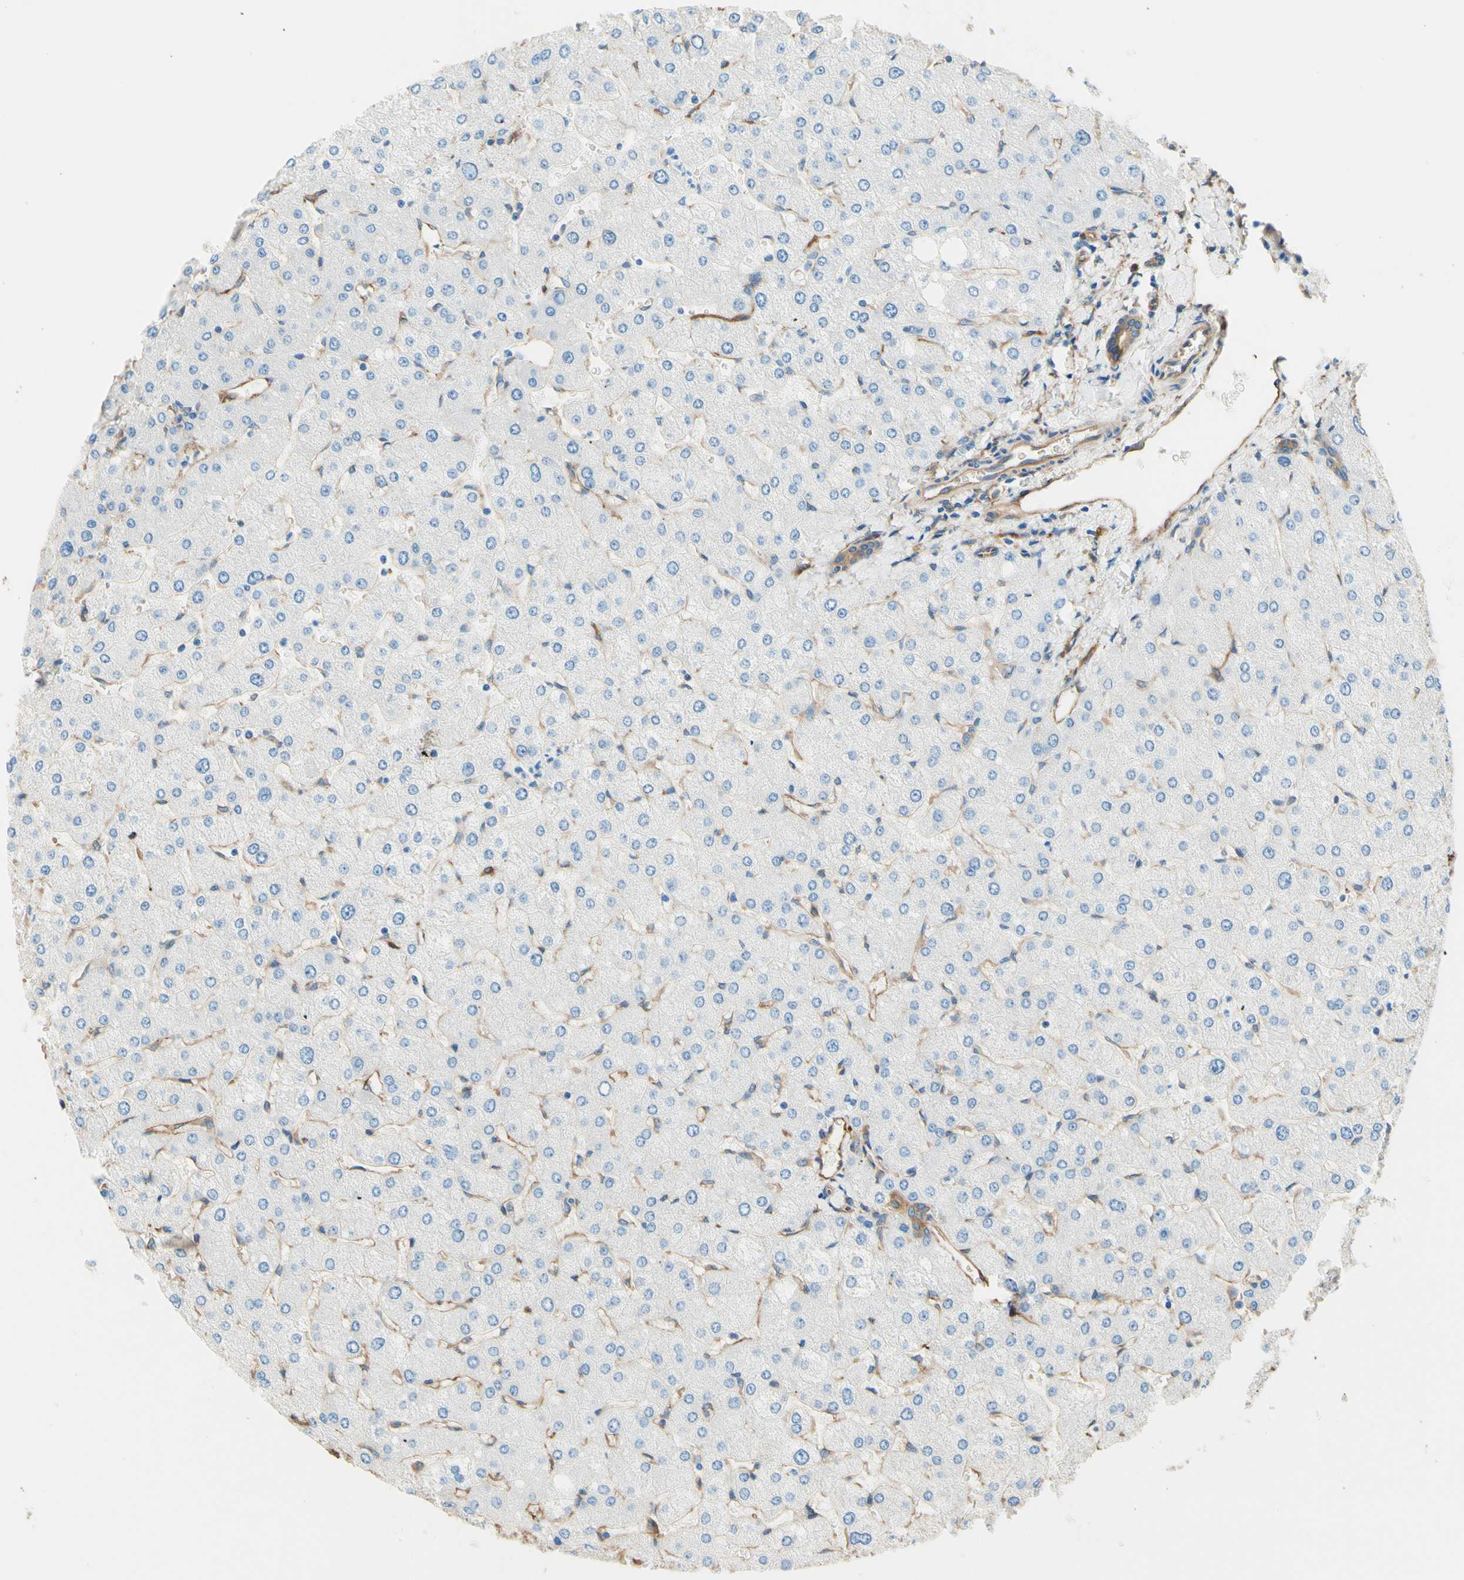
{"staining": {"intensity": "weak", "quantity": ">75%", "location": "cytoplasmic/membranous"}, "tissue": "liver", "cell_type": "Cholangiocytes", "image_type": "normal", "snomed": [{"axis": "morphology", "description": "Normal tissue, NOS"}, {"axis": "topography", "description": "Liver"}], "caption": "Protein expression analysis of benign human liver reveals weak cytoplasmic/membranous positivity in about >75% of cholangiocytes. (DAB (3,3'-diaminobenzidine) IHC, brown staining for protein, blue staining for nuclei).", "gene": "DPYSL3", "patient": {"sex": "male", "age": 55}}